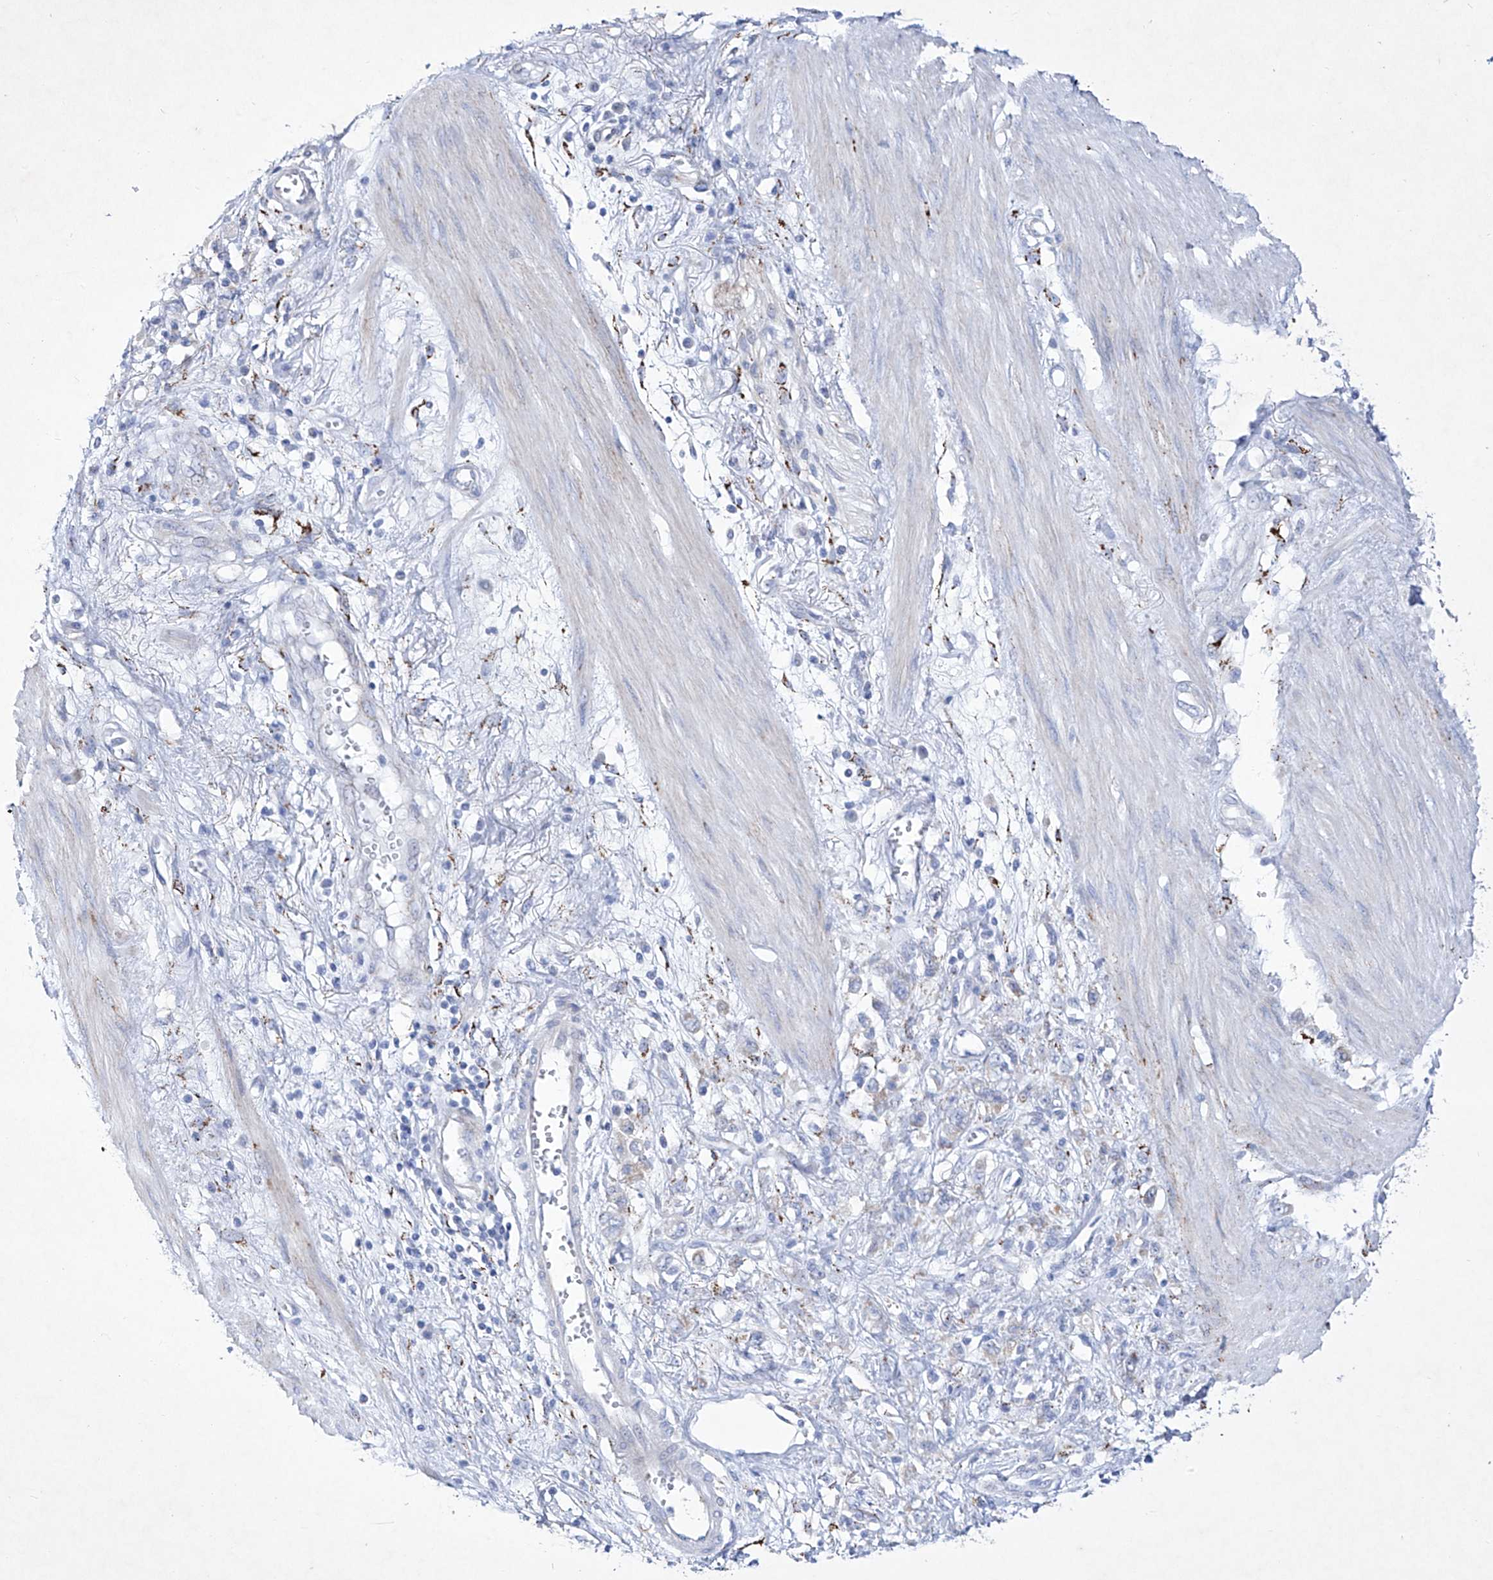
{"staining": {"intensity": "negative", "quantity": "none", "location": "none"}, "tissue": "stomach cancer", "cell_type": "Tumor cells", "image_type": "cancer", "snomed": [{"axis": "morphology", "description": "Adenocarcinoma, NOS"}, {"axis": "topography", "description": "Stomach"}], "caption": "Tumor cells are negative for protein expression in human stomach cancer (adenocarcinoma).", "gene": "C1orf87", "patient": {"sex": "female", "age": 76}}